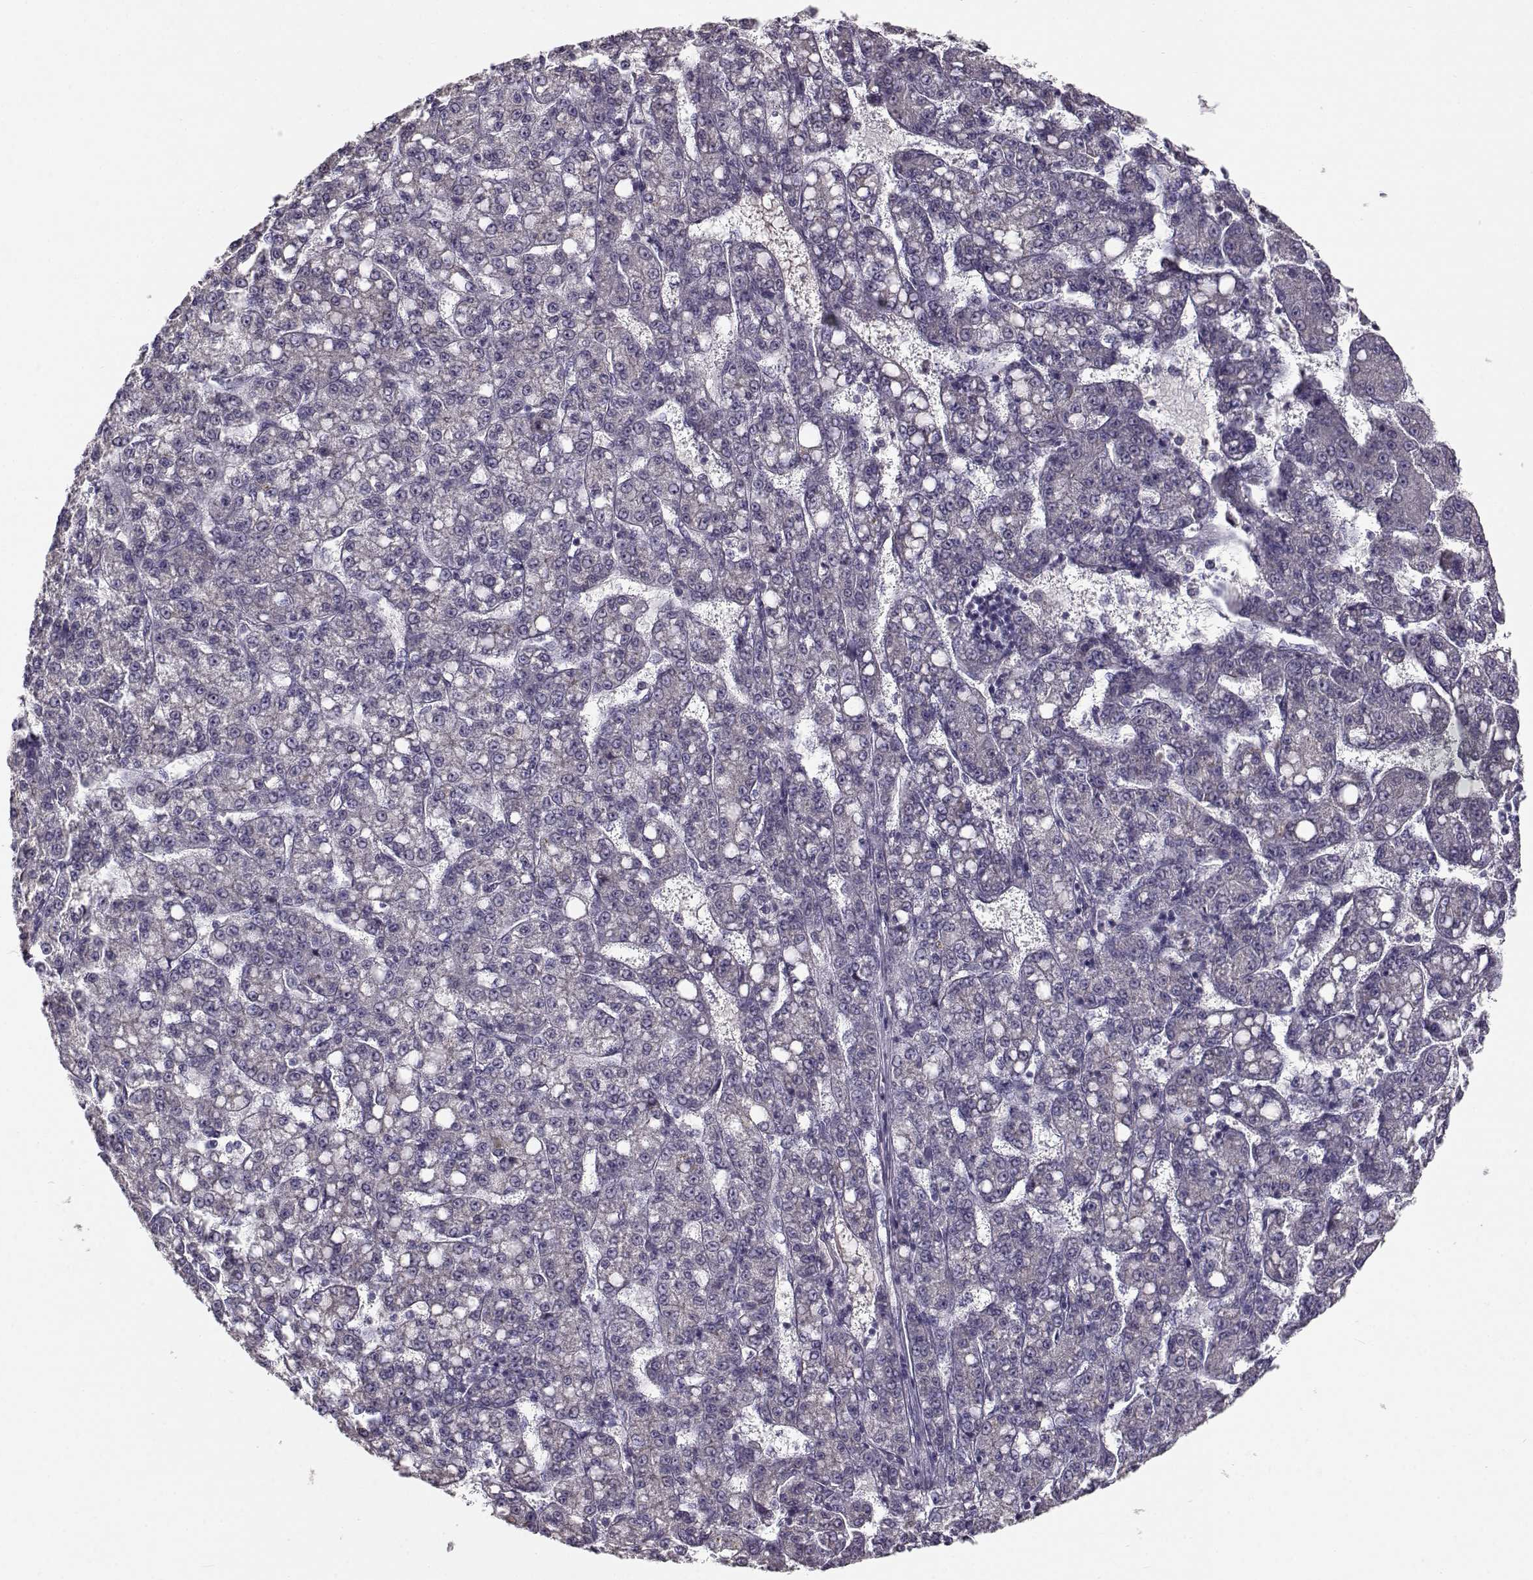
{"staining": {"intensity": "negative", "quantity": "none", "location": "none"}, "tissue": "liver cancer", "cell_type": "Tumor cells", "image_type": "cancer", "snomed": [{"axis": "morphology", "description": "Carcinoma, Hepatocellular, NOS"}, {"axis": "topography", "description": "Liver"}], "caption": "This is a micrograph of immunohistochemistry staining of hepatocellular carcinoma (liver), which shows no expression in tumor cells.", "gene": "TMEM145", "patient": {"sex": "female", "age": 65}}